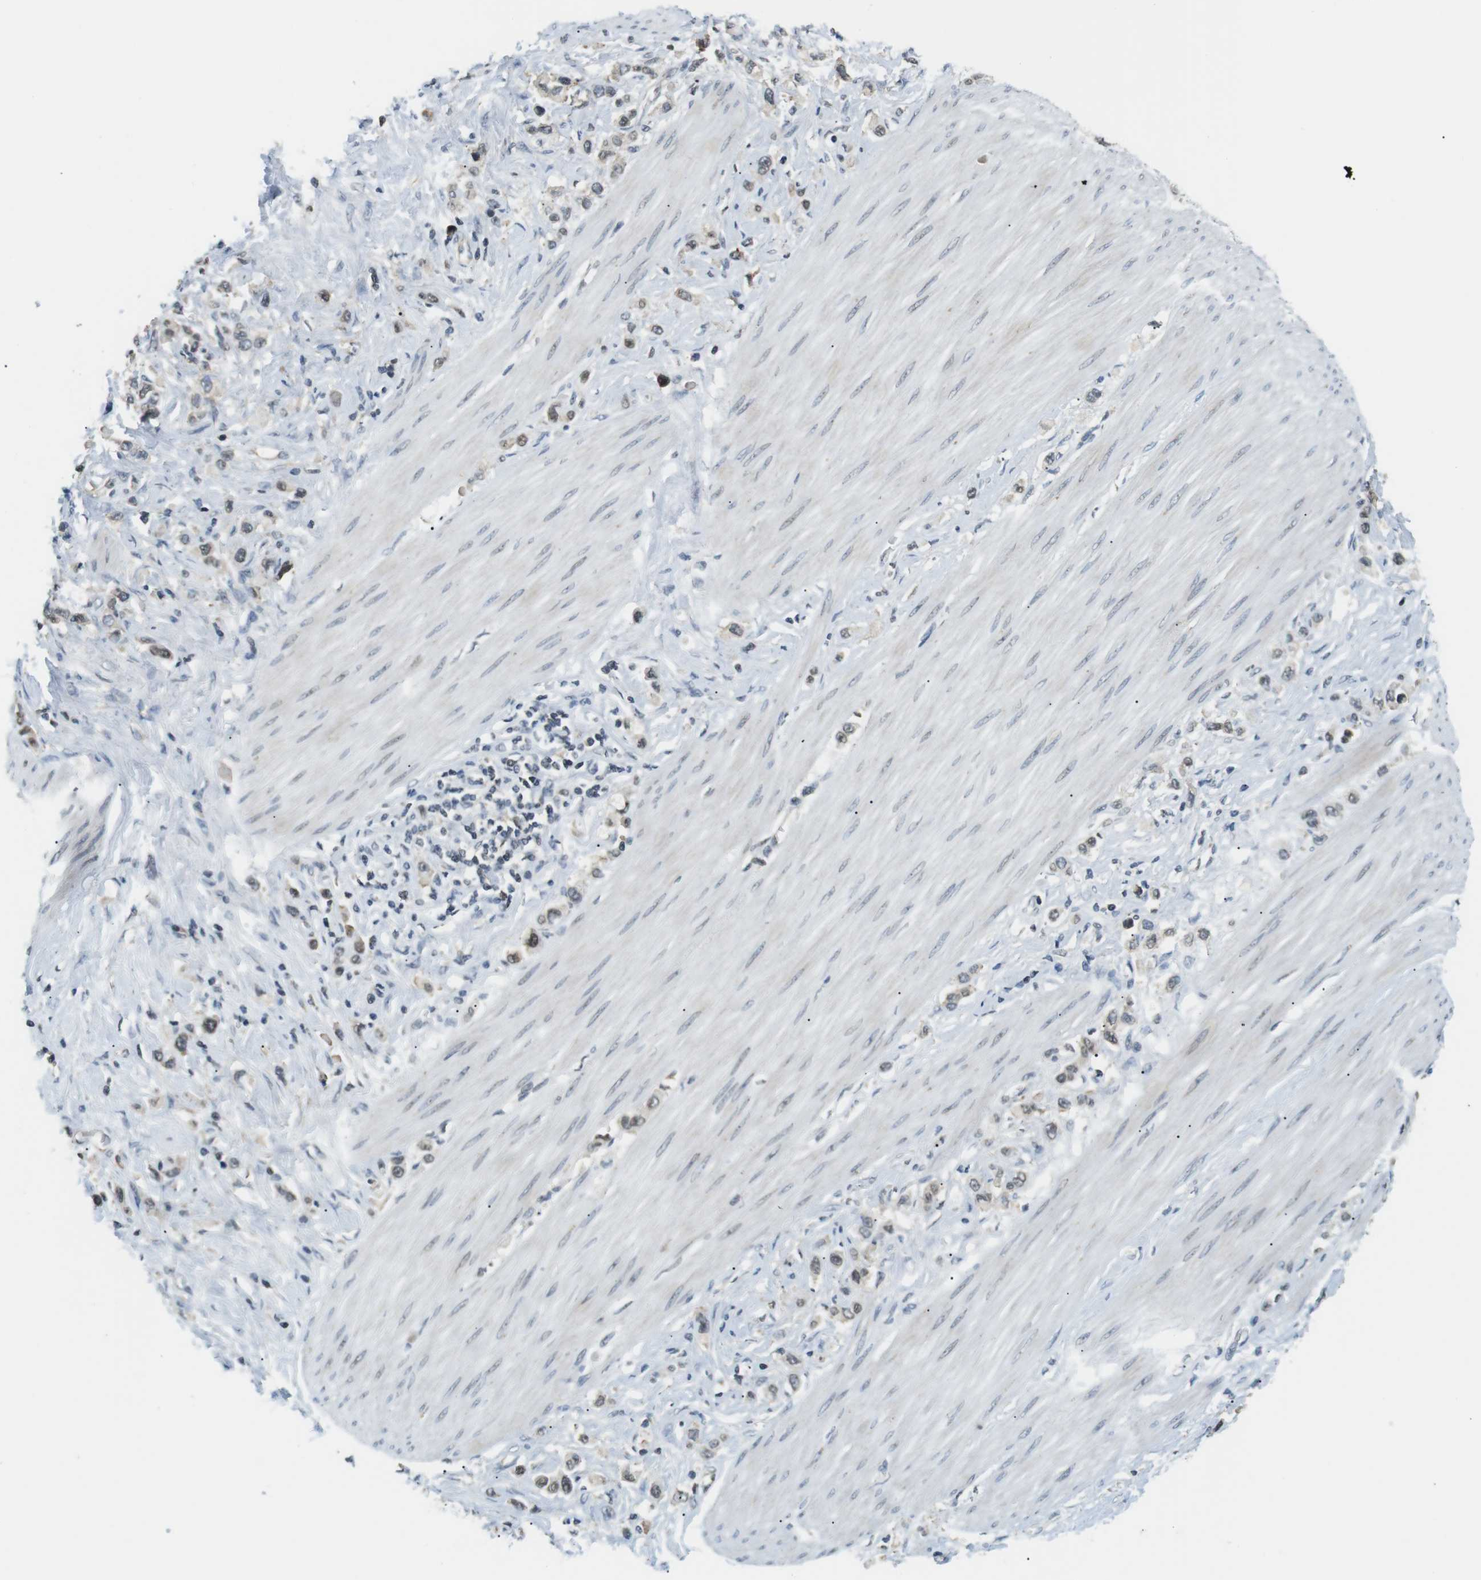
{"staining": {"intensity": "weak", "quantity": ">75%", "location": "cytoplasmic/membranous,nuclear"}, "tissue": "stomach cancer", "cell_type": "Tumor cells", "image_type": "cancer", "snomed": [{"axis": "morphology", "description": "Adenocarcinoma, NOS"}, {"axis": "topography", "description": "Stomach"}], "caption": "Immunohistochemistry image of neoplastic tissue: human stomach cancer stained using immunohistochemistry displays low levels of weak protein expression localized specifically in the cytoplasmic/membranous and nuclear of tumor cells, appearing as a cytoplasmic/membranous and nuclear brown color.", "gene": "CSNK2B", "patient": {"sex": "female", "age": 65}}